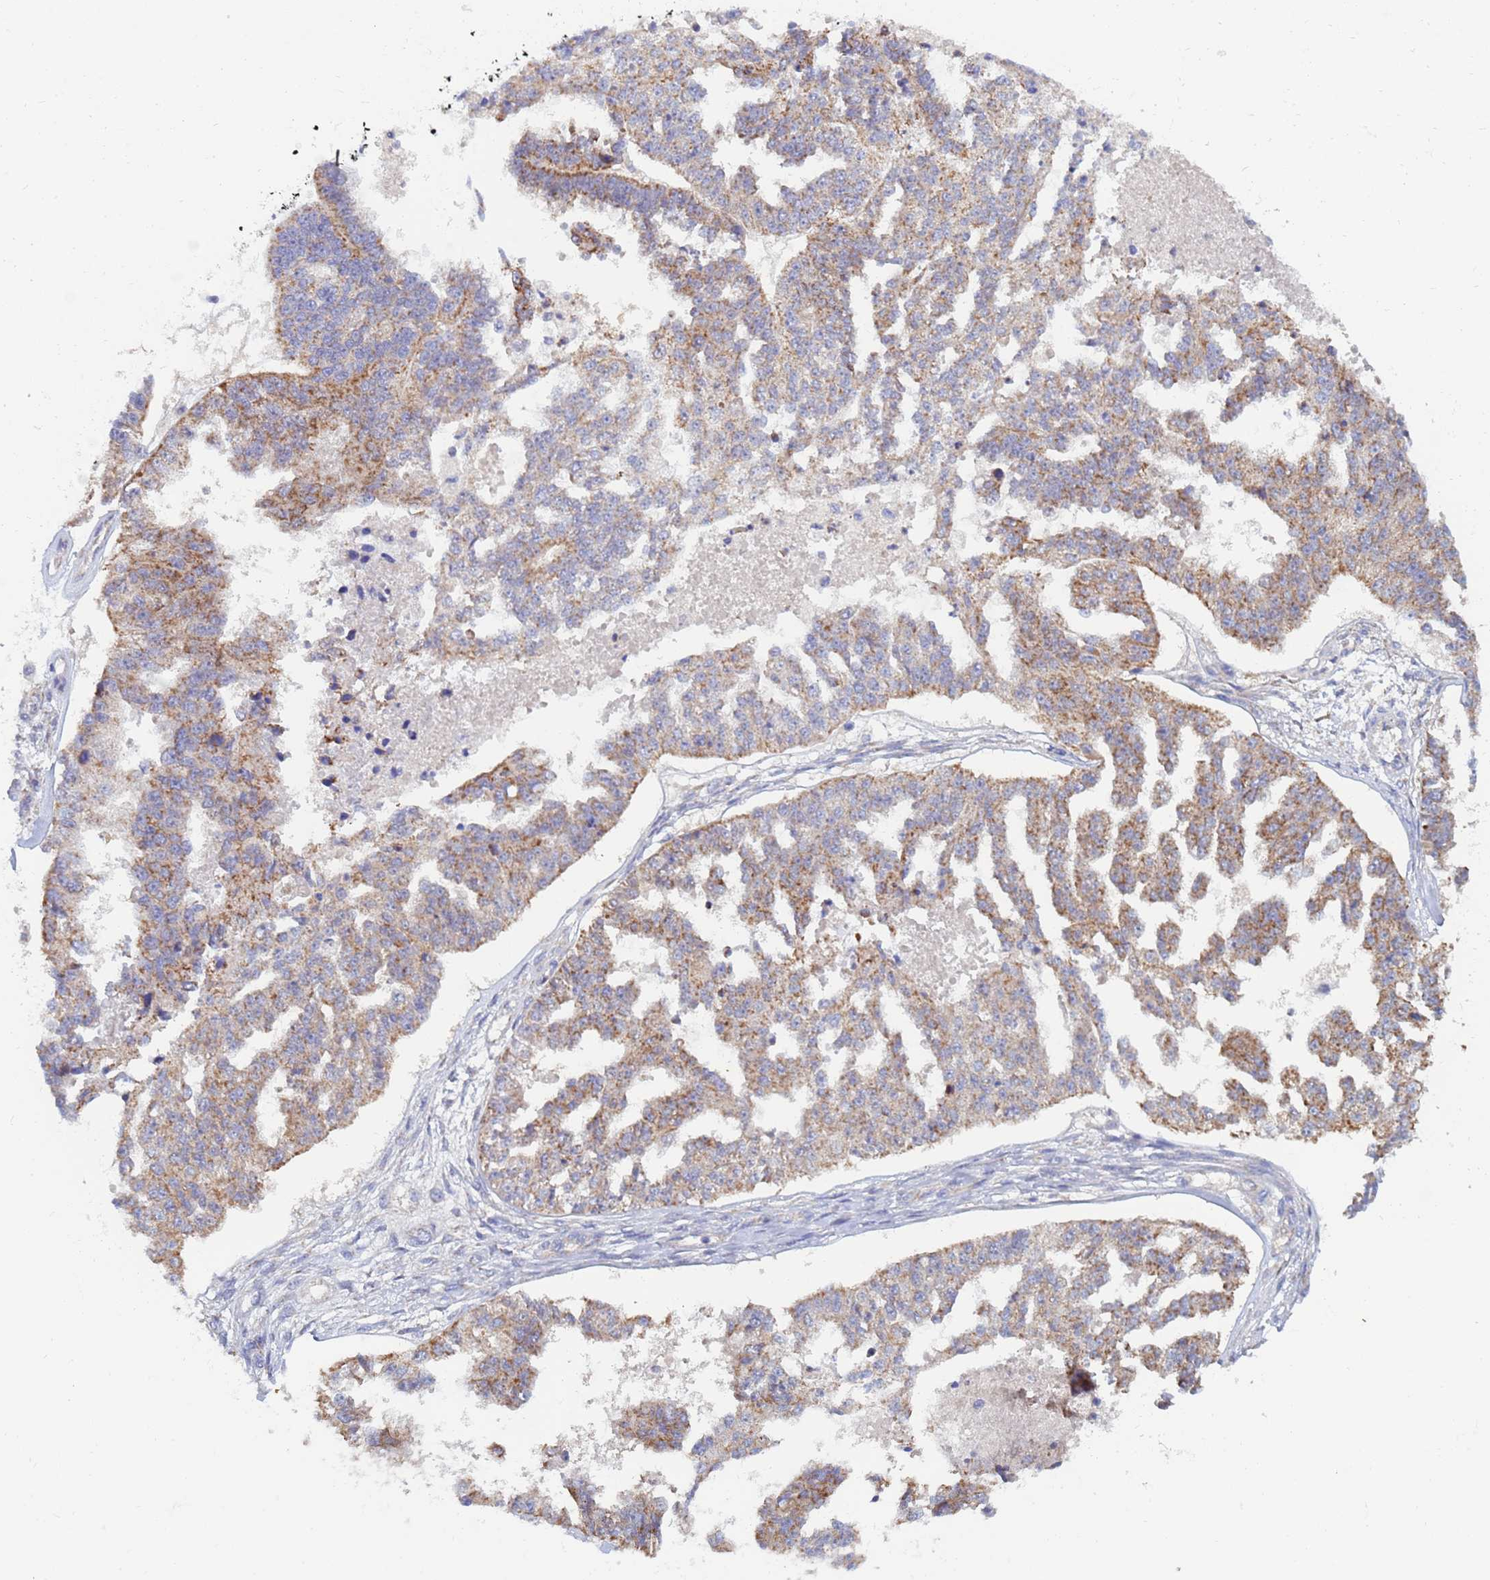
{"staining": {"intensity": "moderate", "quantity": ">75%", "location": "cytoplasmic/membranous"}, "tissue": "ovarian cancer", "cell_type": "Tumor cells", "image_type": "cancer", "snomed": [{"axis": "morphology", "description": "Cystadenocarcinoma, serous, NOS"}, {"axis": "topography", "description": "Ovary"}], "caption": "A brown stain highlights moderate cytoplasmic/membranous positivity of a protein in human ovarian cancer tumor cells.", "gene": "SDR39U1", "patient": {"sex": "female", "age": 58}}